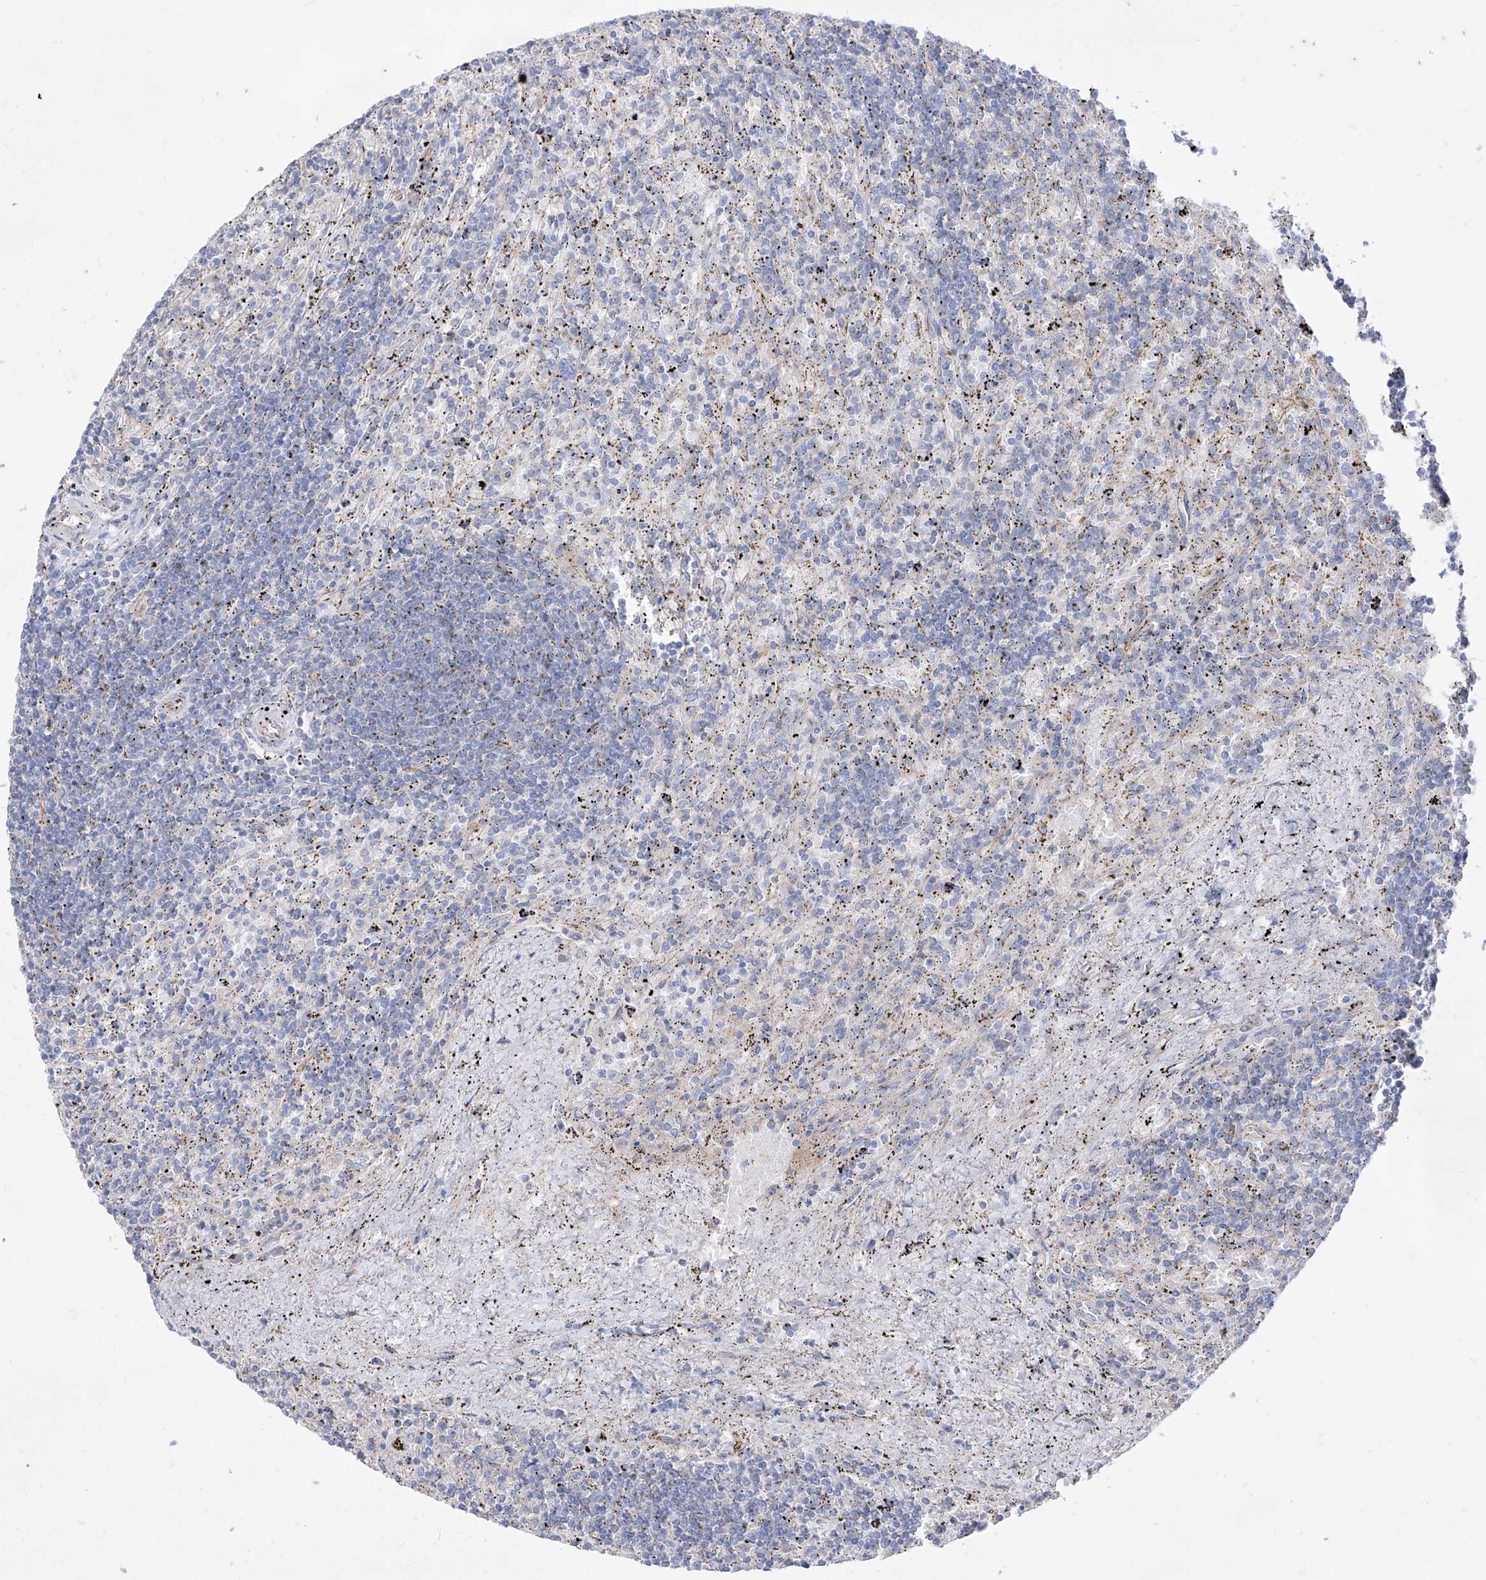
{"staining": {"intensity": "negative", "quantity": "none", "location": "none"}, "tissue": "lymphoma", "cell_type": "Tumor cells", "image_type": "cancer", "snomed": [{"axis": "morphology", "description": "Malignant lymphoma, non-Hodgkin's type, Low grade"}, {"axis": "topography", "description": "Spleen"}], "caption": "High power microscopy image of an immunohistochemistry (IHC) image of malignant lymphoma, non-Hodgkin's type (low-grade), revealing no significant expression in tumor cells. (Stains: DAB immunohistochemistry (IHC) with hematoxylin counter stain, Microscopy: brightfield microscopy at high magnification).", "gene": "C1orf74", "patient": {"sex": "male", "age": 76}}